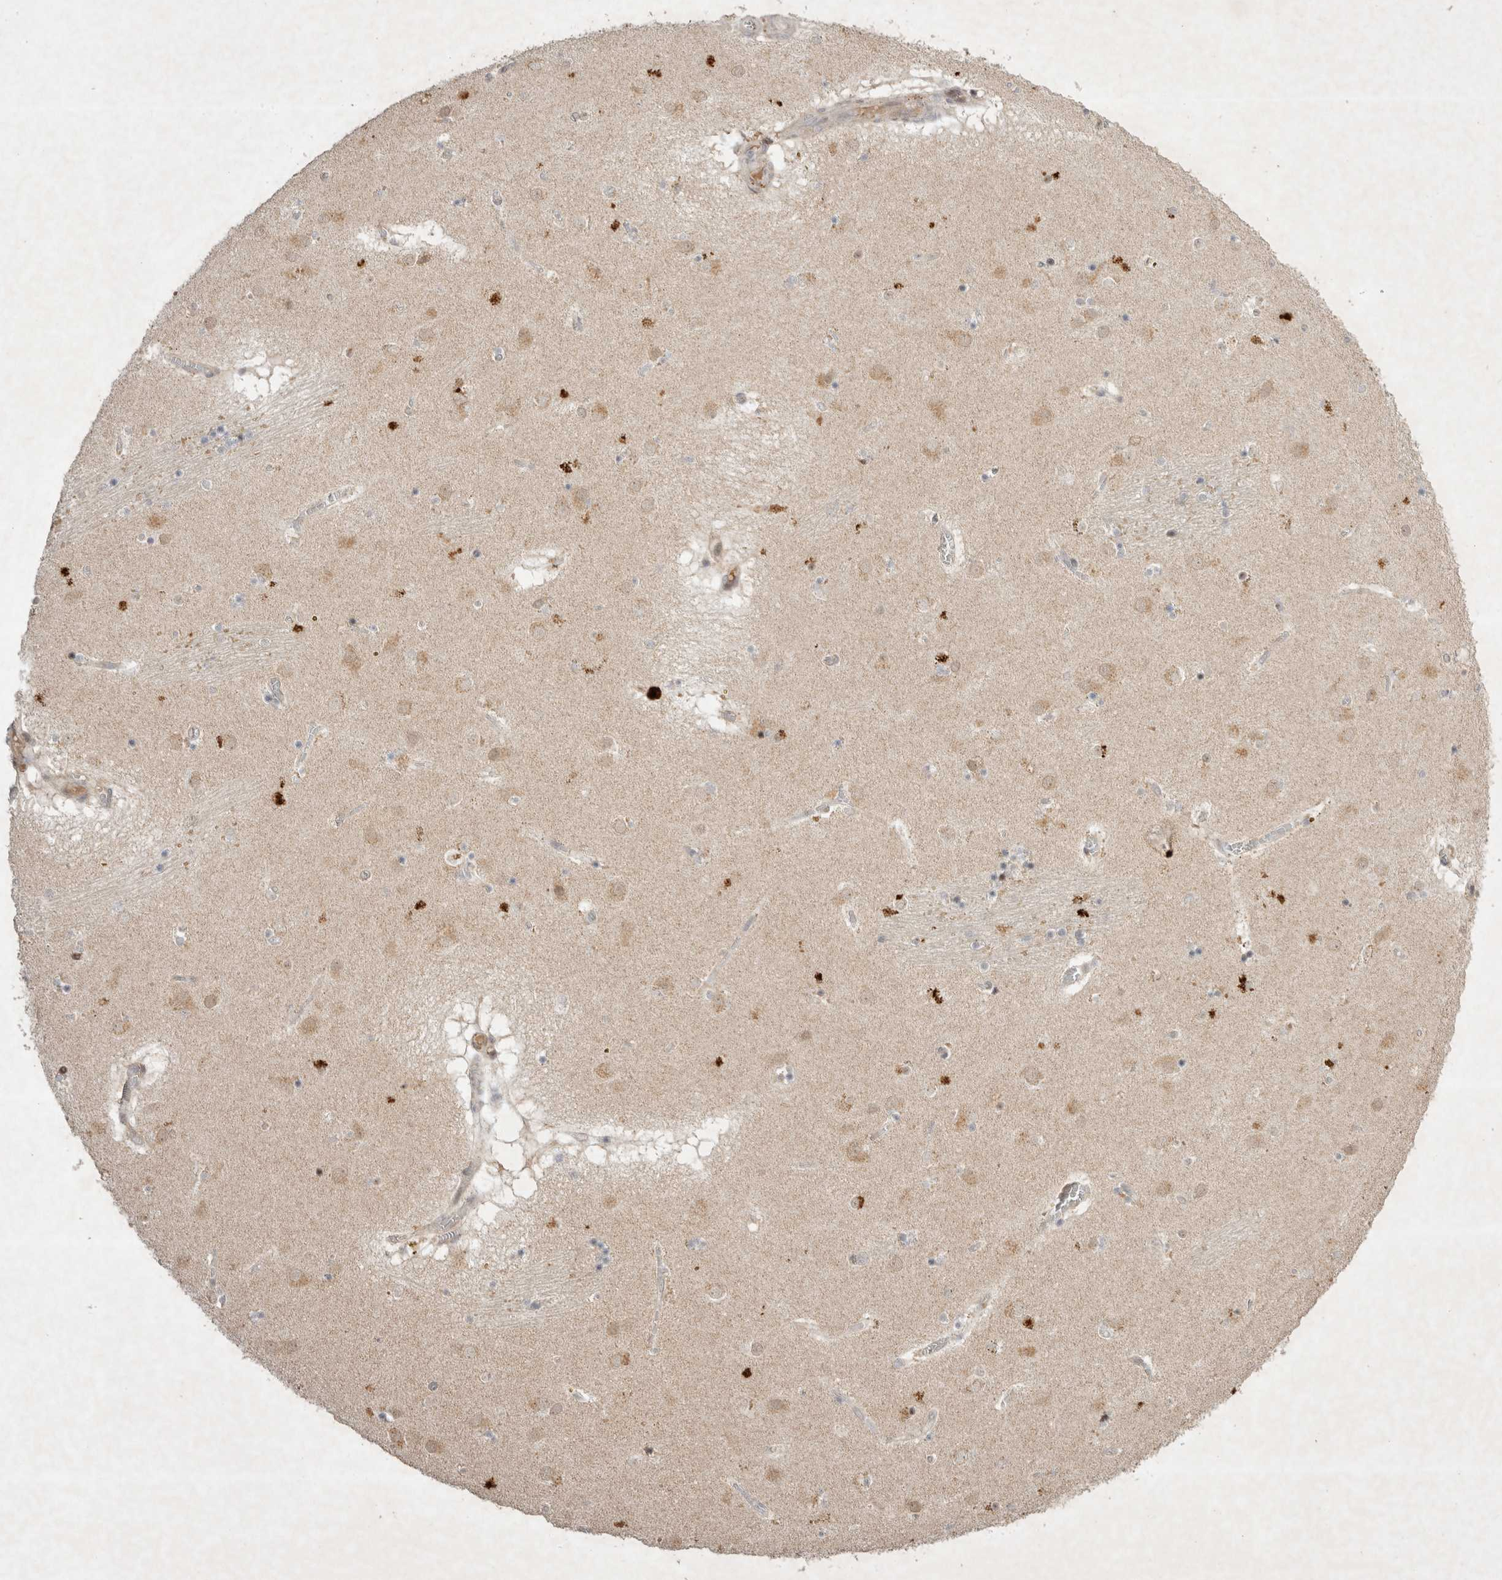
{"staining": {"intensity": "moderate", "quantity": "<25%", "location": "nuclear"}, "tissue": "caudate", "cell_type": "Glial cells", "image_type": "normal", "snomed": [{"axis": "morphology", "description": "Normal tissue, NOS"}, {"axis": "topography", "description": "Lateral ventricle wall"}], "caption": "Normal caudate exhibits moderate nuclear staining in approximately <25% of glial cells.", "gene": "EIF2AK1", "patient": {"sex": "male", "age": 70}}